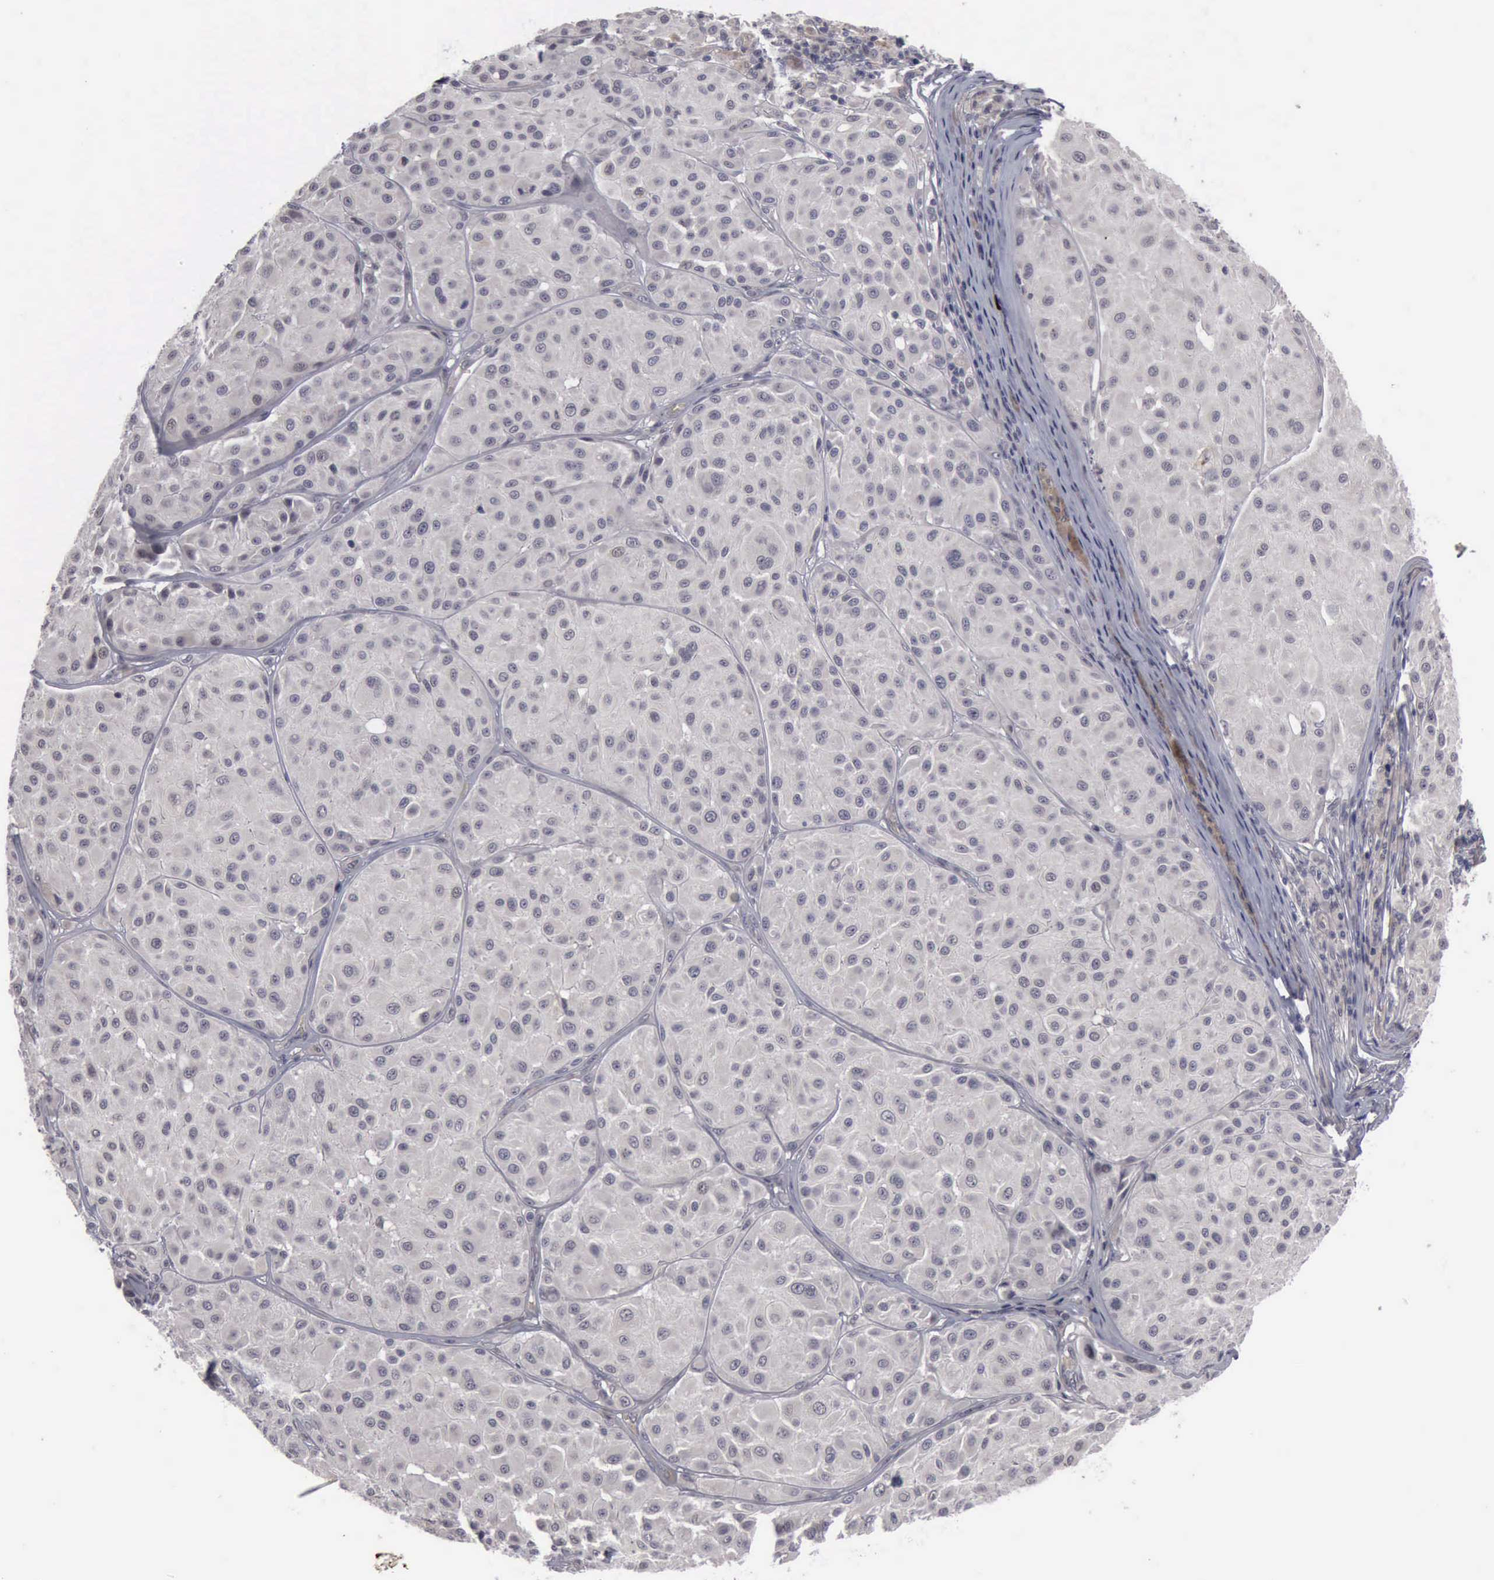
{"staining": {"intensity": "negative", "quantity": "none", "location": "none"}, "tissue": "melanoma", "cell_type": "Tumor cells", "image_type": "cancer", "snomed": [{"axis": "morphology", "description": "Malignant melanoma, NOS"}, {"axis": "topography", "description": "Skin"}], "caption": "Immunohistochemistry photomicrograph of human malignant melanoma stained for a protein (brown), which shows no staining in tumor cells.", "gene": "MMP9", "patient": {"sex": "male", "age": 36}}